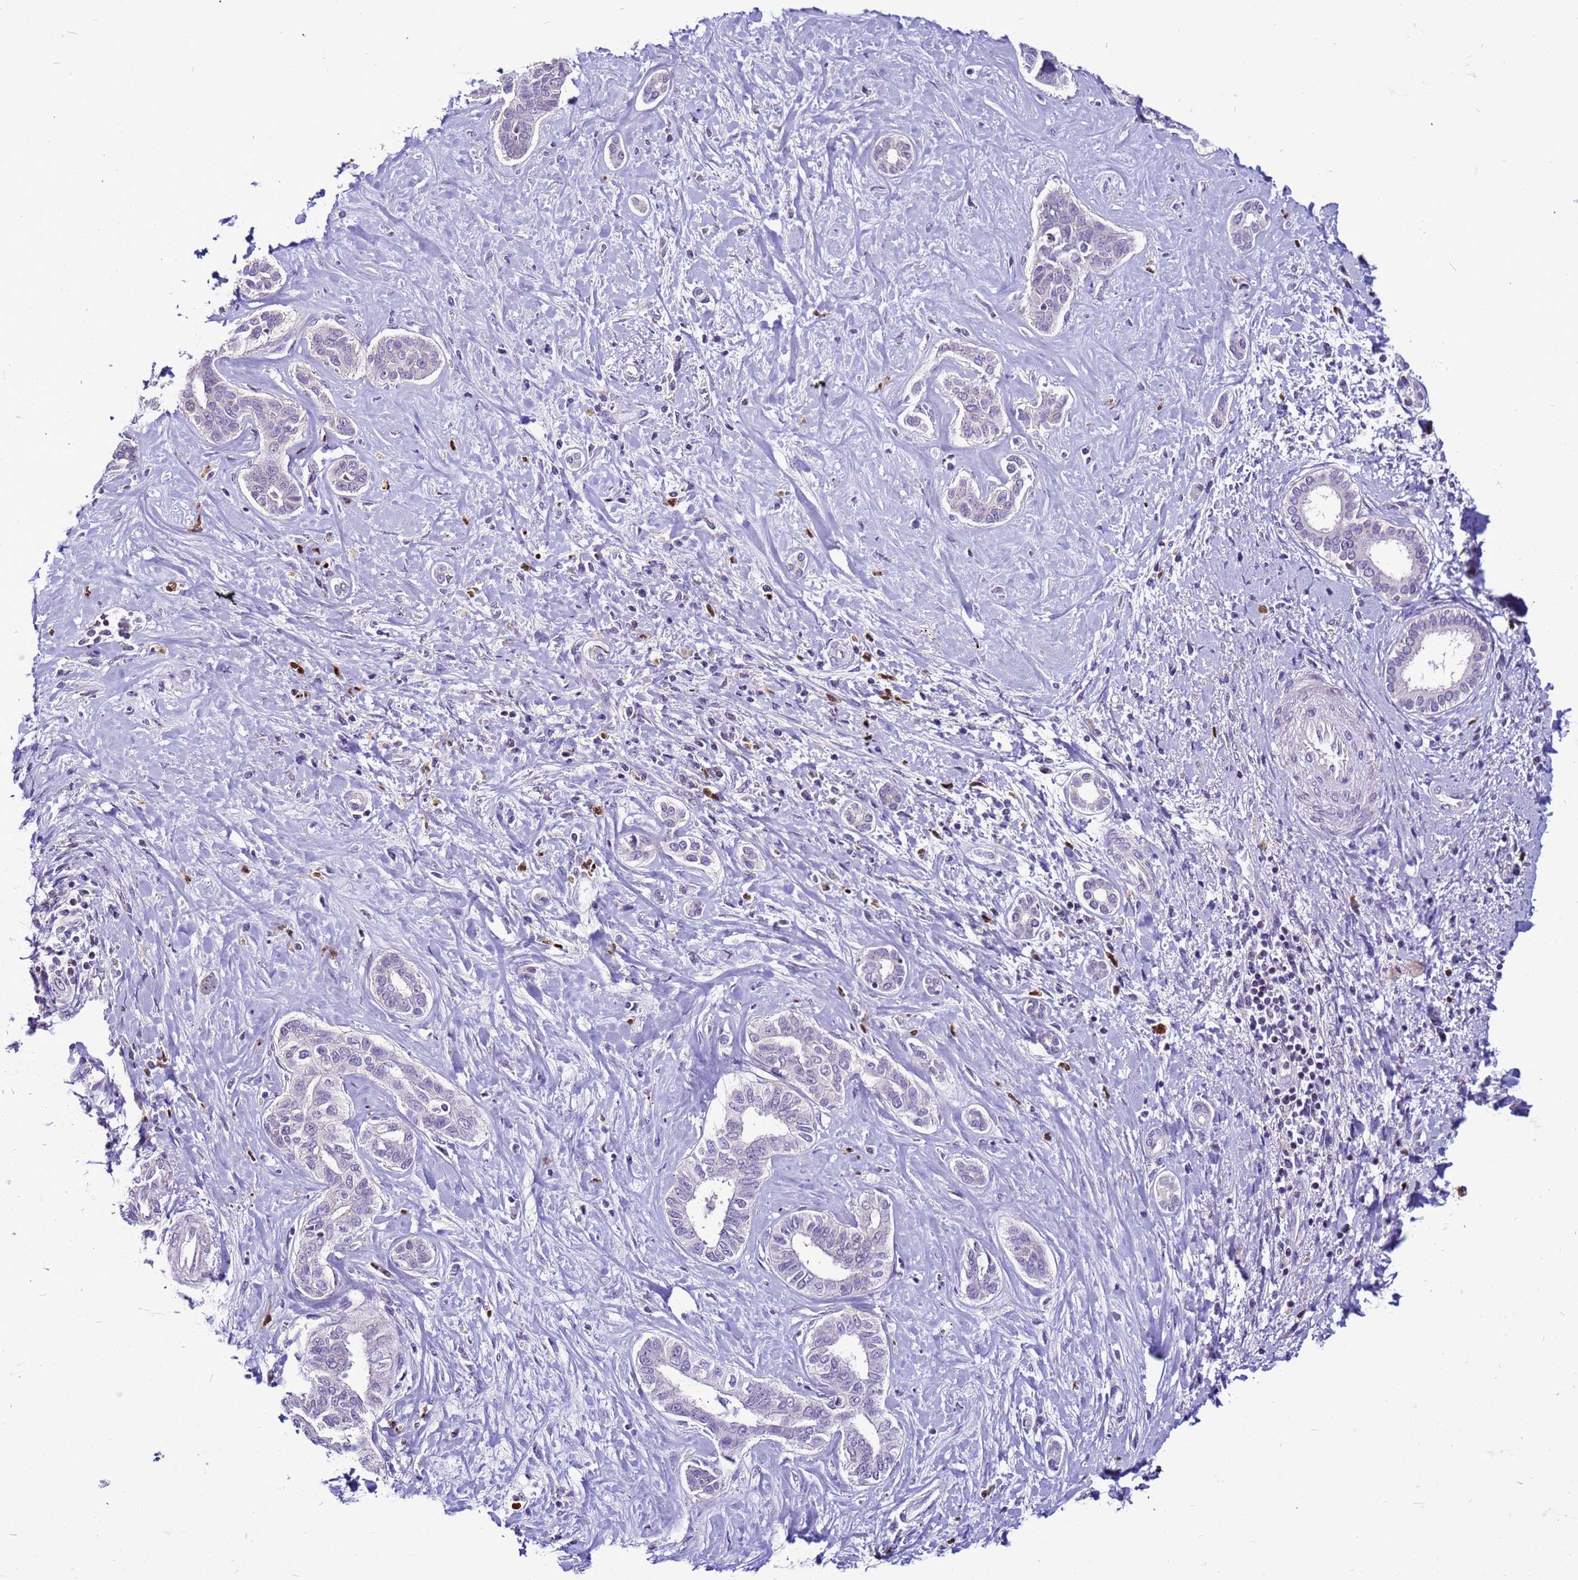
{"staining": {"intensity": "negative", "quantity": "none", "location": "none"}, "tissue": "liver cancer", "cell_type": "Tumor cells", "image_type": "cancer", "snomed": [{"axis": "morphology", "description": "Cholangiocarcinoma"}, {"axis": "topography", "description": "Liver"}], "caption": "Immunohistochemical staining of liver cancer shows no significant positivity in tumor cells.", "gene": "VPS4B", "patient": {"sex": "female", "age": 77}}